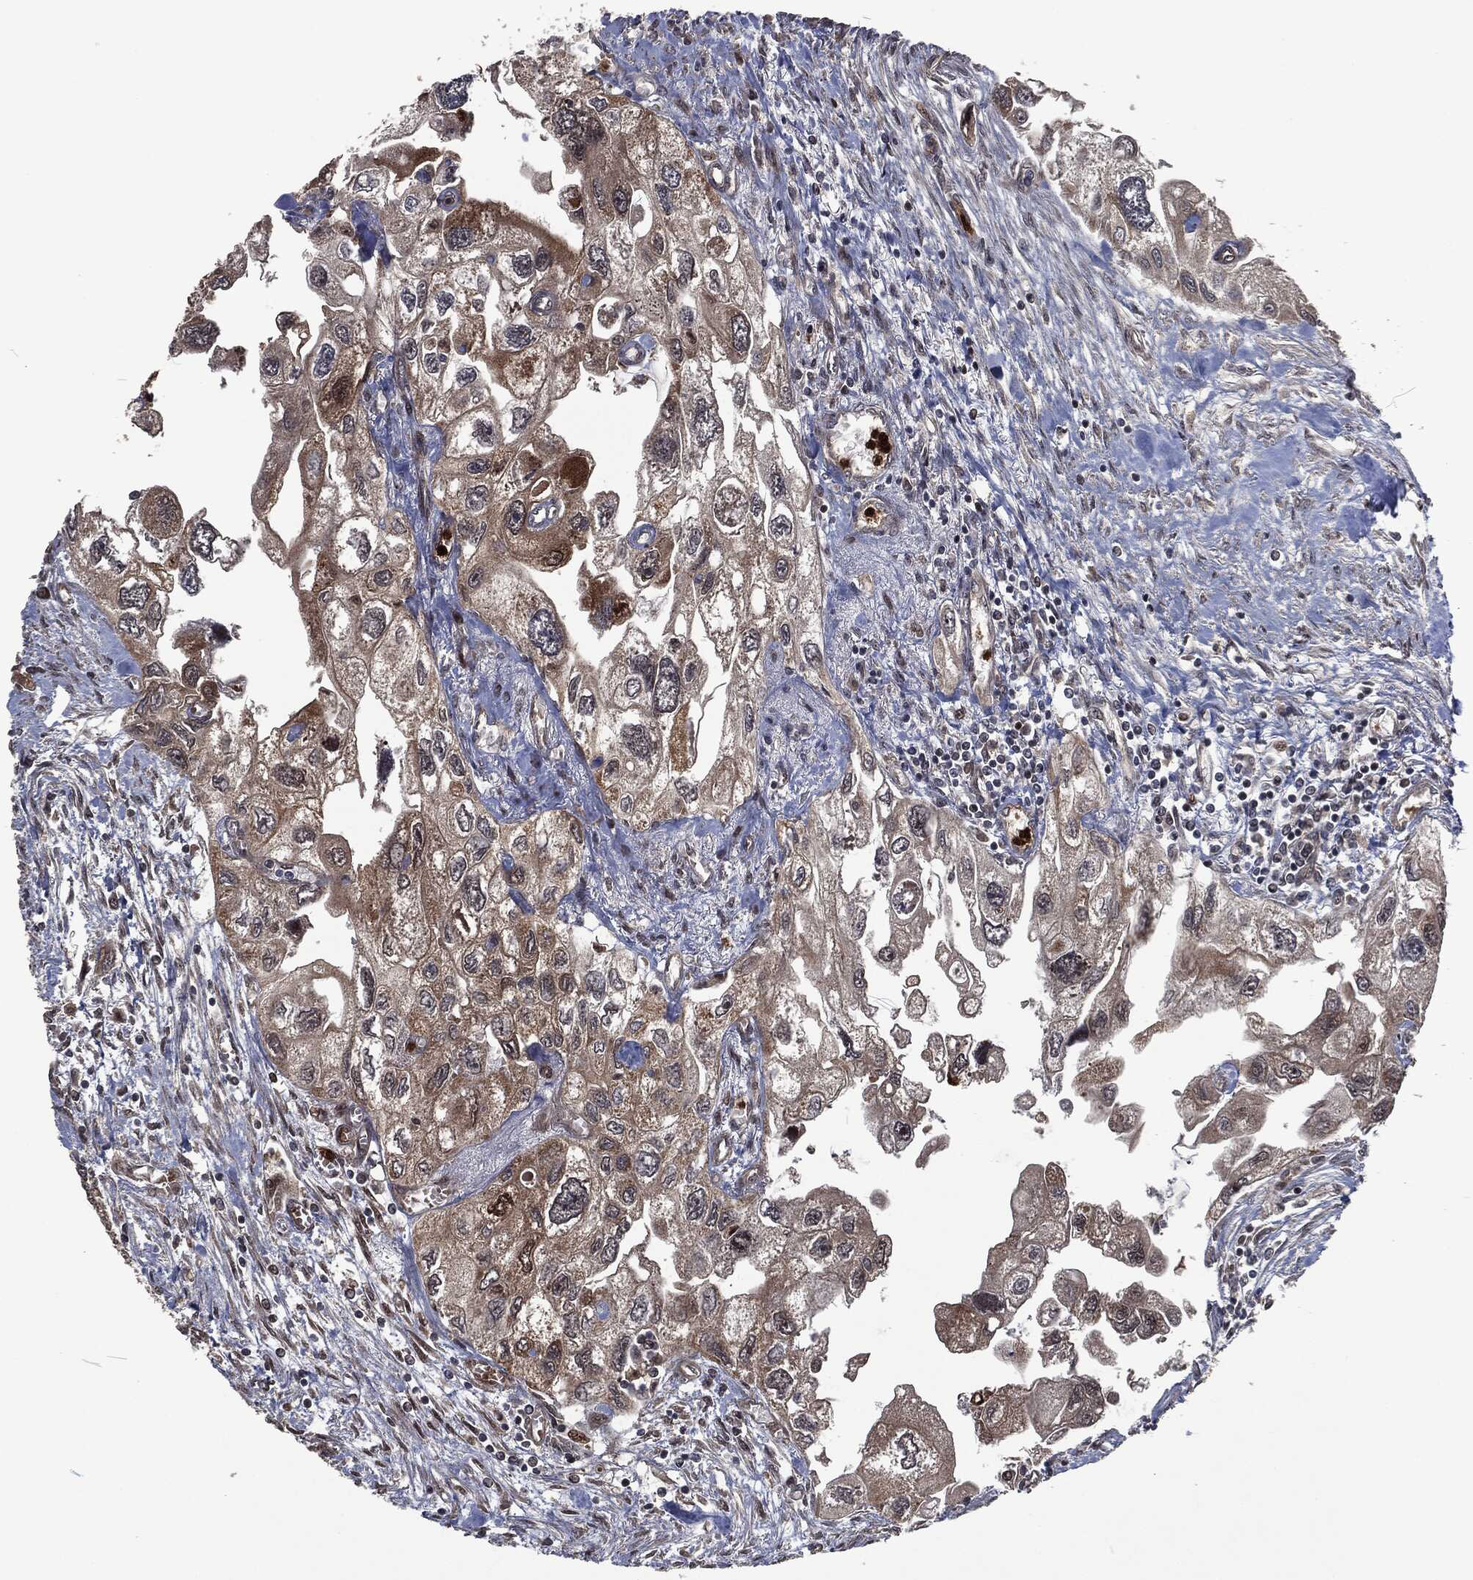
{"staining": {"intensity": "weak", "quantity": "25%-75%", "location": "cytoplasmic/membranous"}, "tissue": "urothelial cancer", "cell_type": "Tumor cells", "image_type": "cancer", "snomed": [{"axis": "morphology", "description": "Urothelial carcinoma, High grade"}, {"axis": "topography", "description": "Urinary bladder"}], "caption": "Immunohistochemical staining of urothelial cancer demonstrates weak cytoplasmic/membranous protein staining in approximately 25%-75% of tumor cells.", "gene": "CMPK2", "patient": {"sex": "male", "age": 59}}